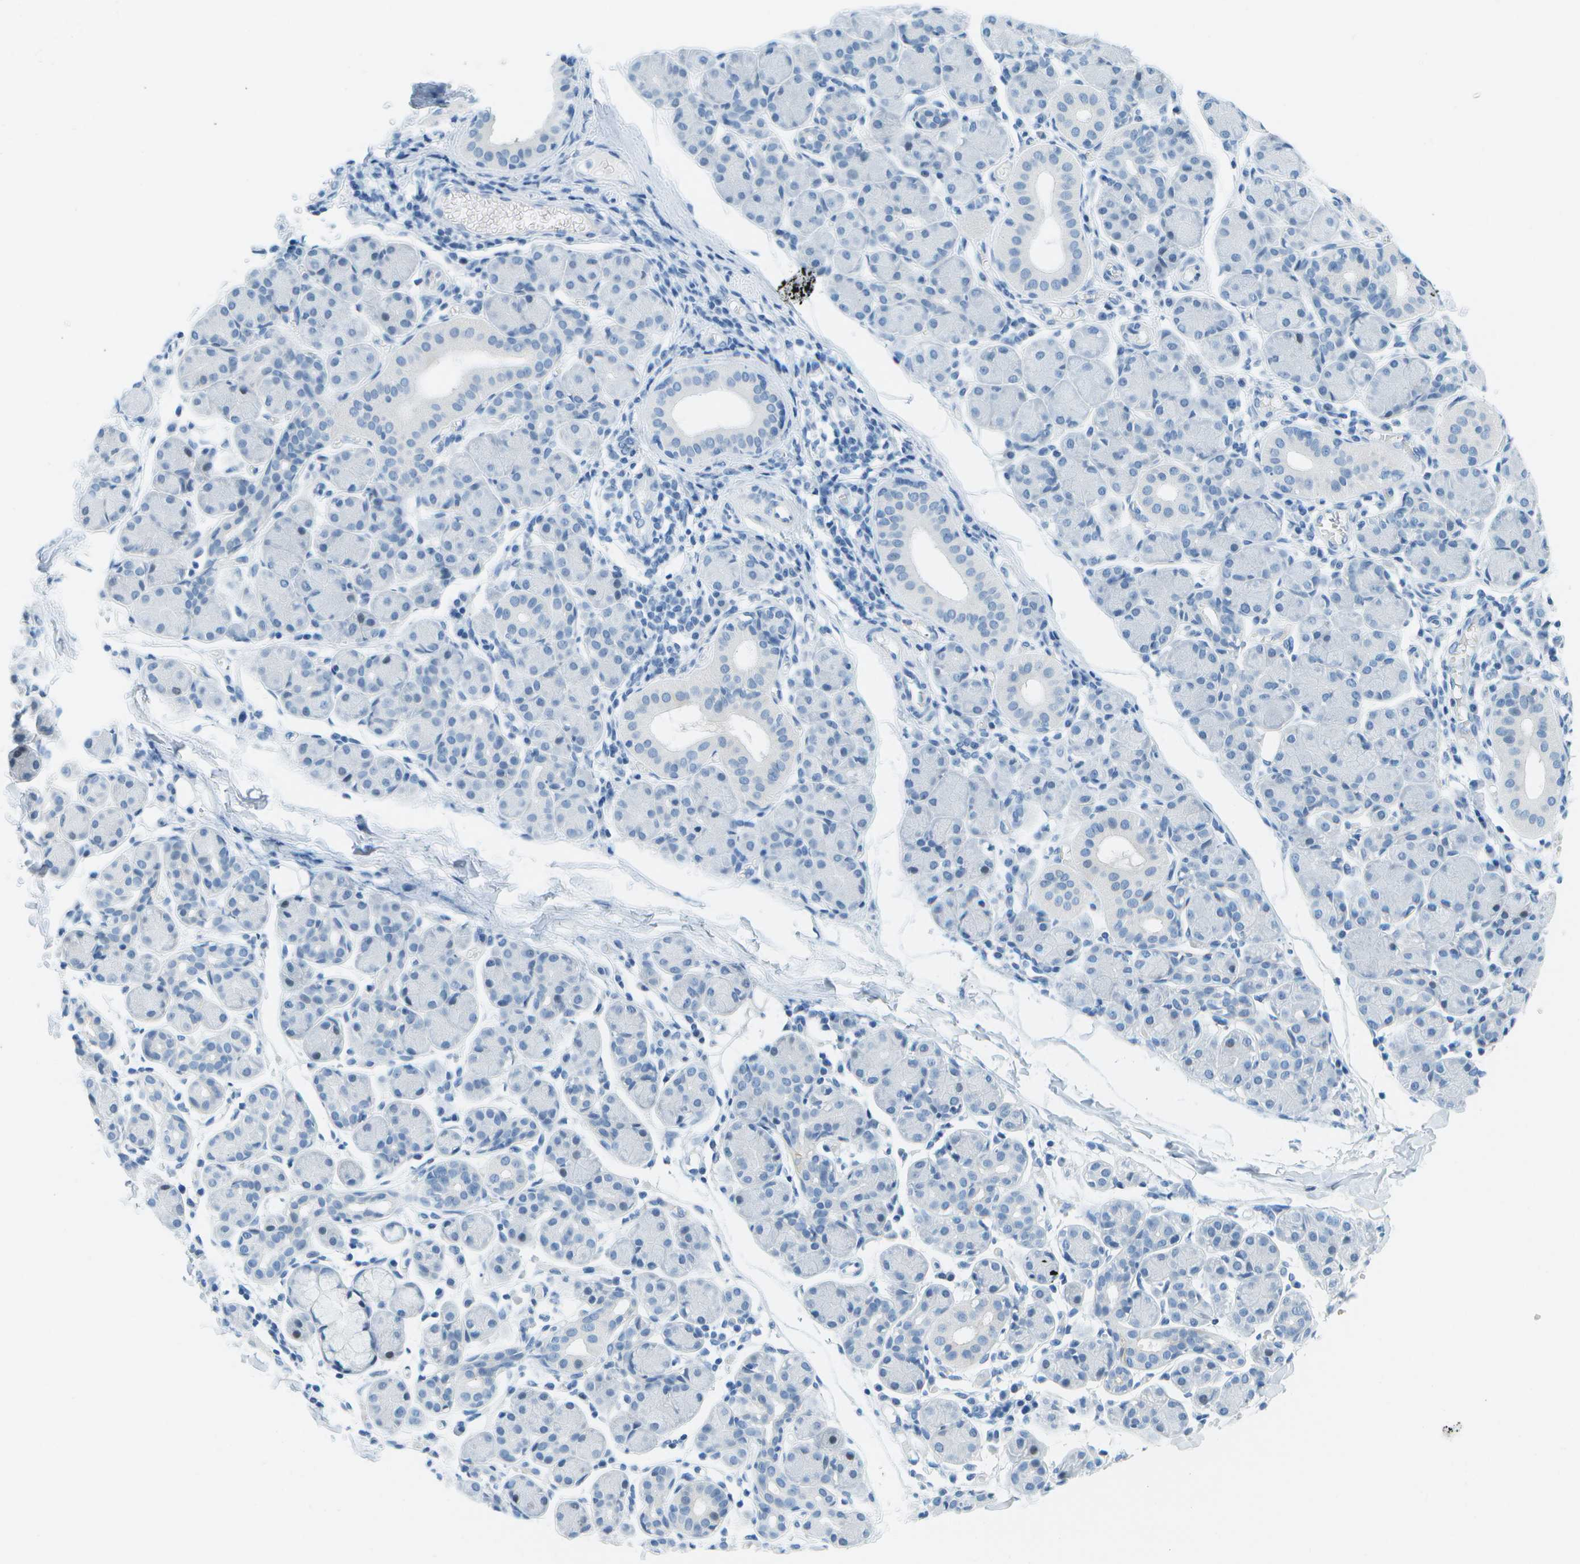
{"staining": {"intensity": "negative", "quantity": "none", "location": "none"}, "tissue": "salivary gland", "cell_type": "Glandular cells", "image_type": "normal", "snomed": [{"axis": "morphology", "description": "Normal tissue, NOS"}, {"axis": "morphology", "description": "Inflammation, NOS"}, {"axis": "topography", "description": "Lymph node"}, {"axis": "topography", "description": "Salivary gland"}], "caption": "IHC micrograph of normal salivary gland stained for a protein (brown), which displays no staining in glandular cells.", "gene": "CDHR2", "patient": {"sex": "male", "age": 3}}